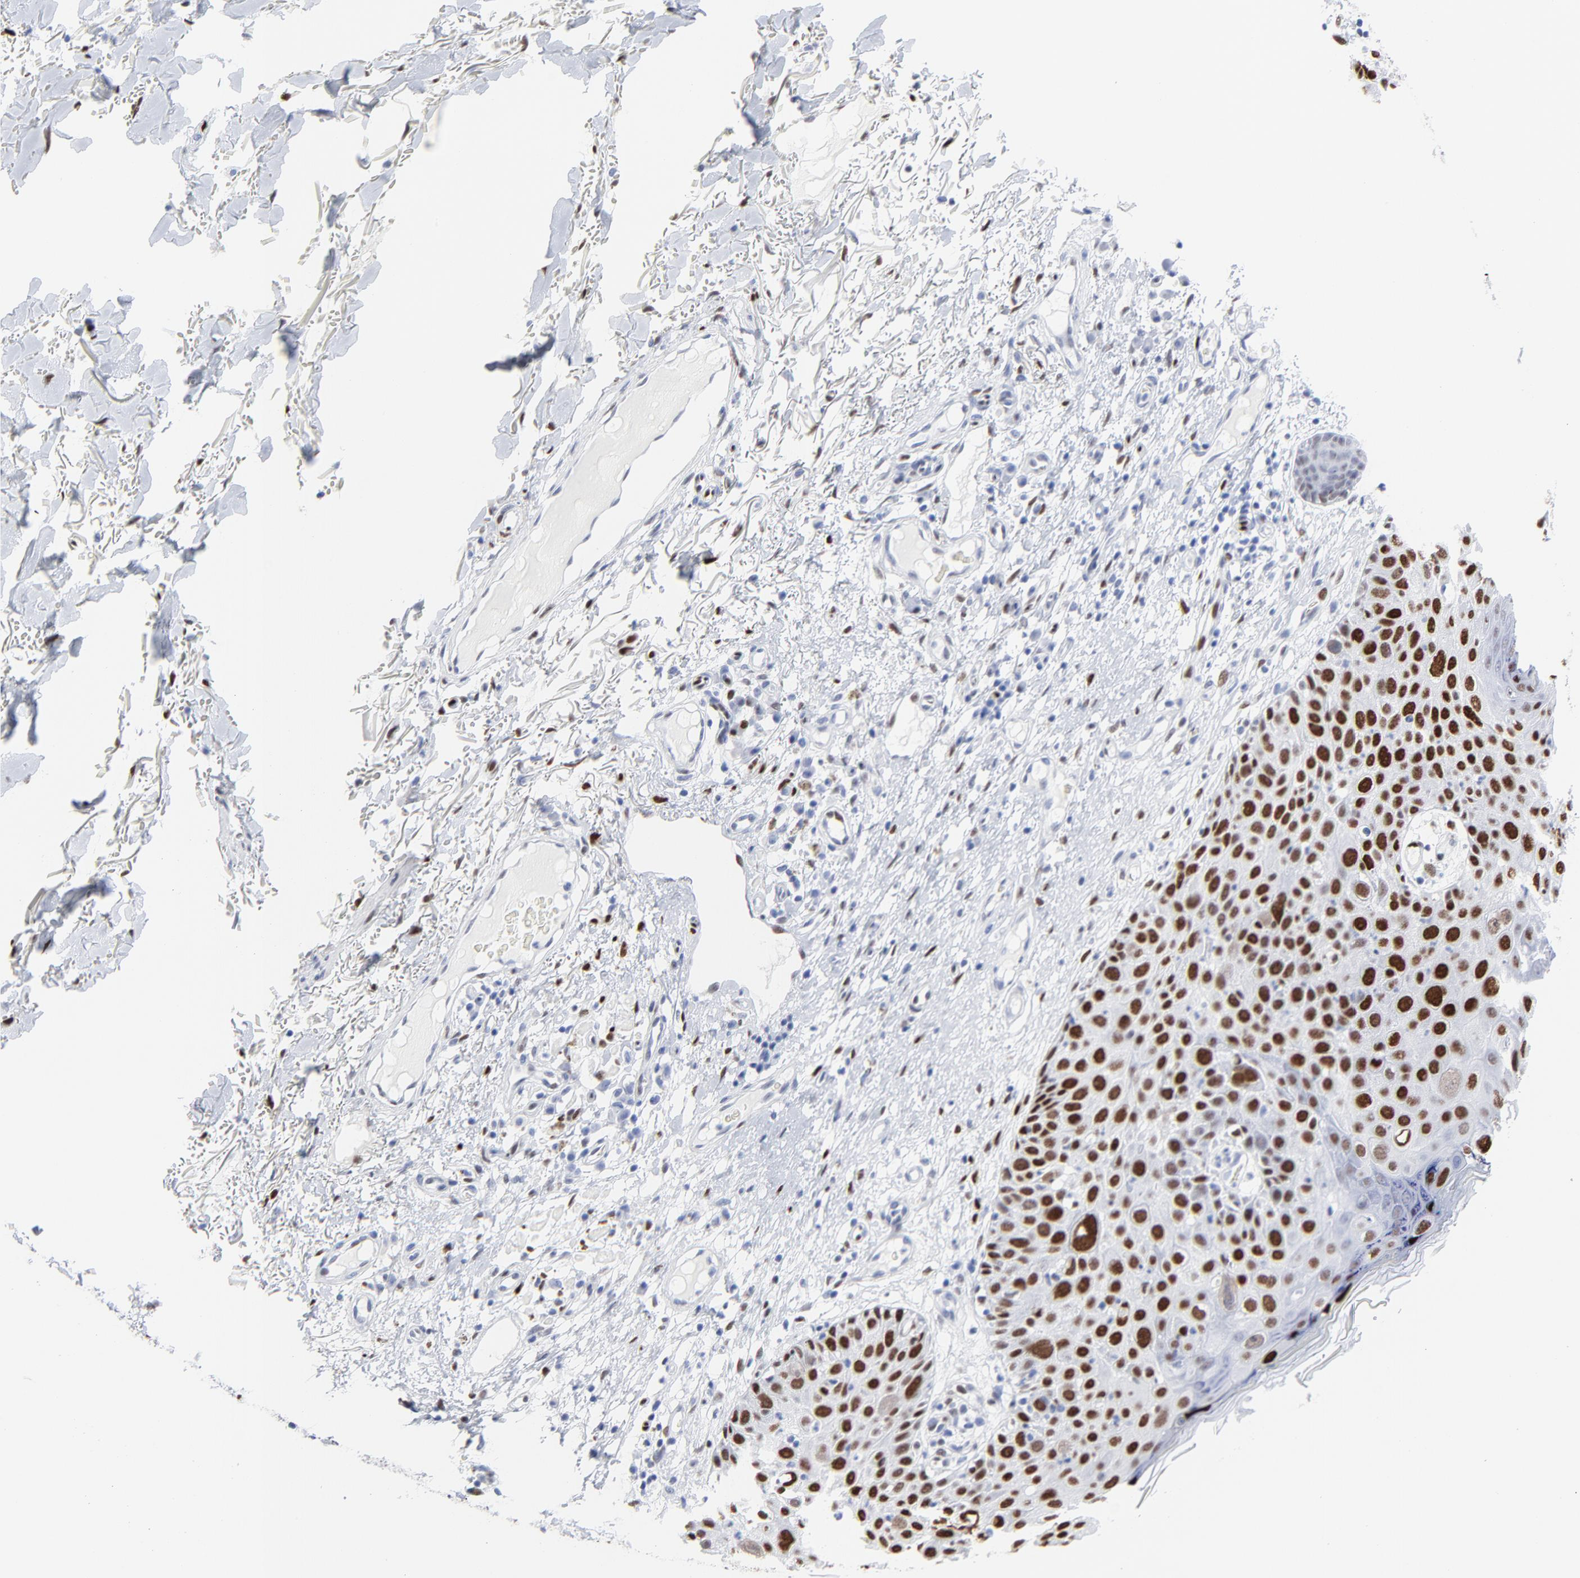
{"staining": {"intensity": "strong", "quantity": ">75%", "location": "nuclear"}, "tissue": "skin cancer", "cell_type": "Tumor cells", "image_type": "cancer", "snomed": [{"axis": "morphology", "description": "Squamous cell carcinoma, NOS"}, {"axis": "topography", "description": "Skin"}], "caption": "A high-resolution image shows IHC staining of skin squamous cell carcinoma, which demonstrates strong nuclear positivity in about >75% of tumor cells.", "gene": "JUN", "patient": {"sex": "male", "age": 87}}